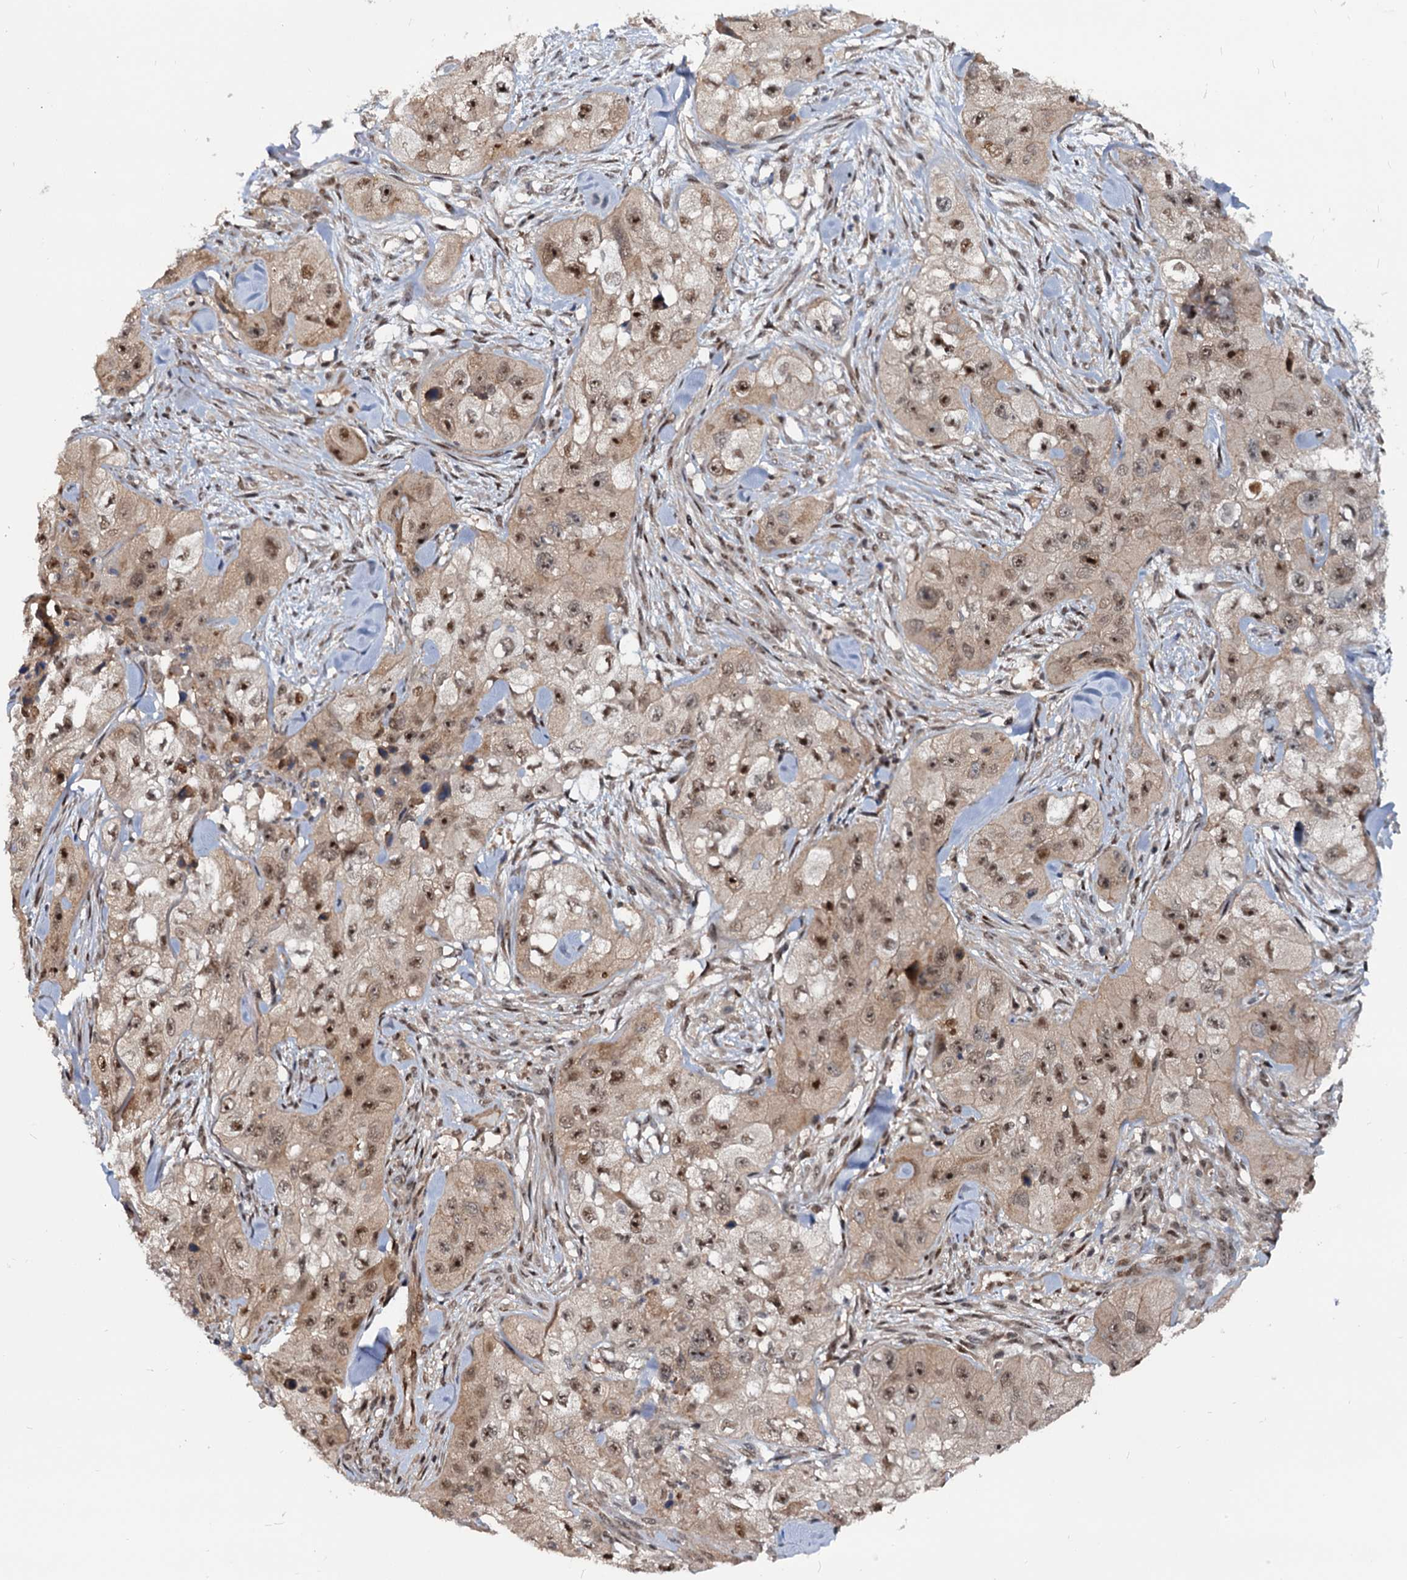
{"staining": {"intensity": "moderate", "quantity": ">75%", "location": "nuclear"}, "tissue": "skin cancer", "cell_type": "Tumor cells", "image_type": "cancer", "snomed": [{"axis": "morphology", "description": "Squamous cell carcinoma, NOS"}, {"axis": "topography", "description": "Skin"}, {"axis": "topography", "description": "Subcutis"}], "caption": "This image shows IHC staining of skin cancer (squamous cell carcinoma), with medium moderate nuclear expression in about >75% of tumor cells.", "gene": "UBLCP1", "patient": {"sex": "male", "age": 73}}